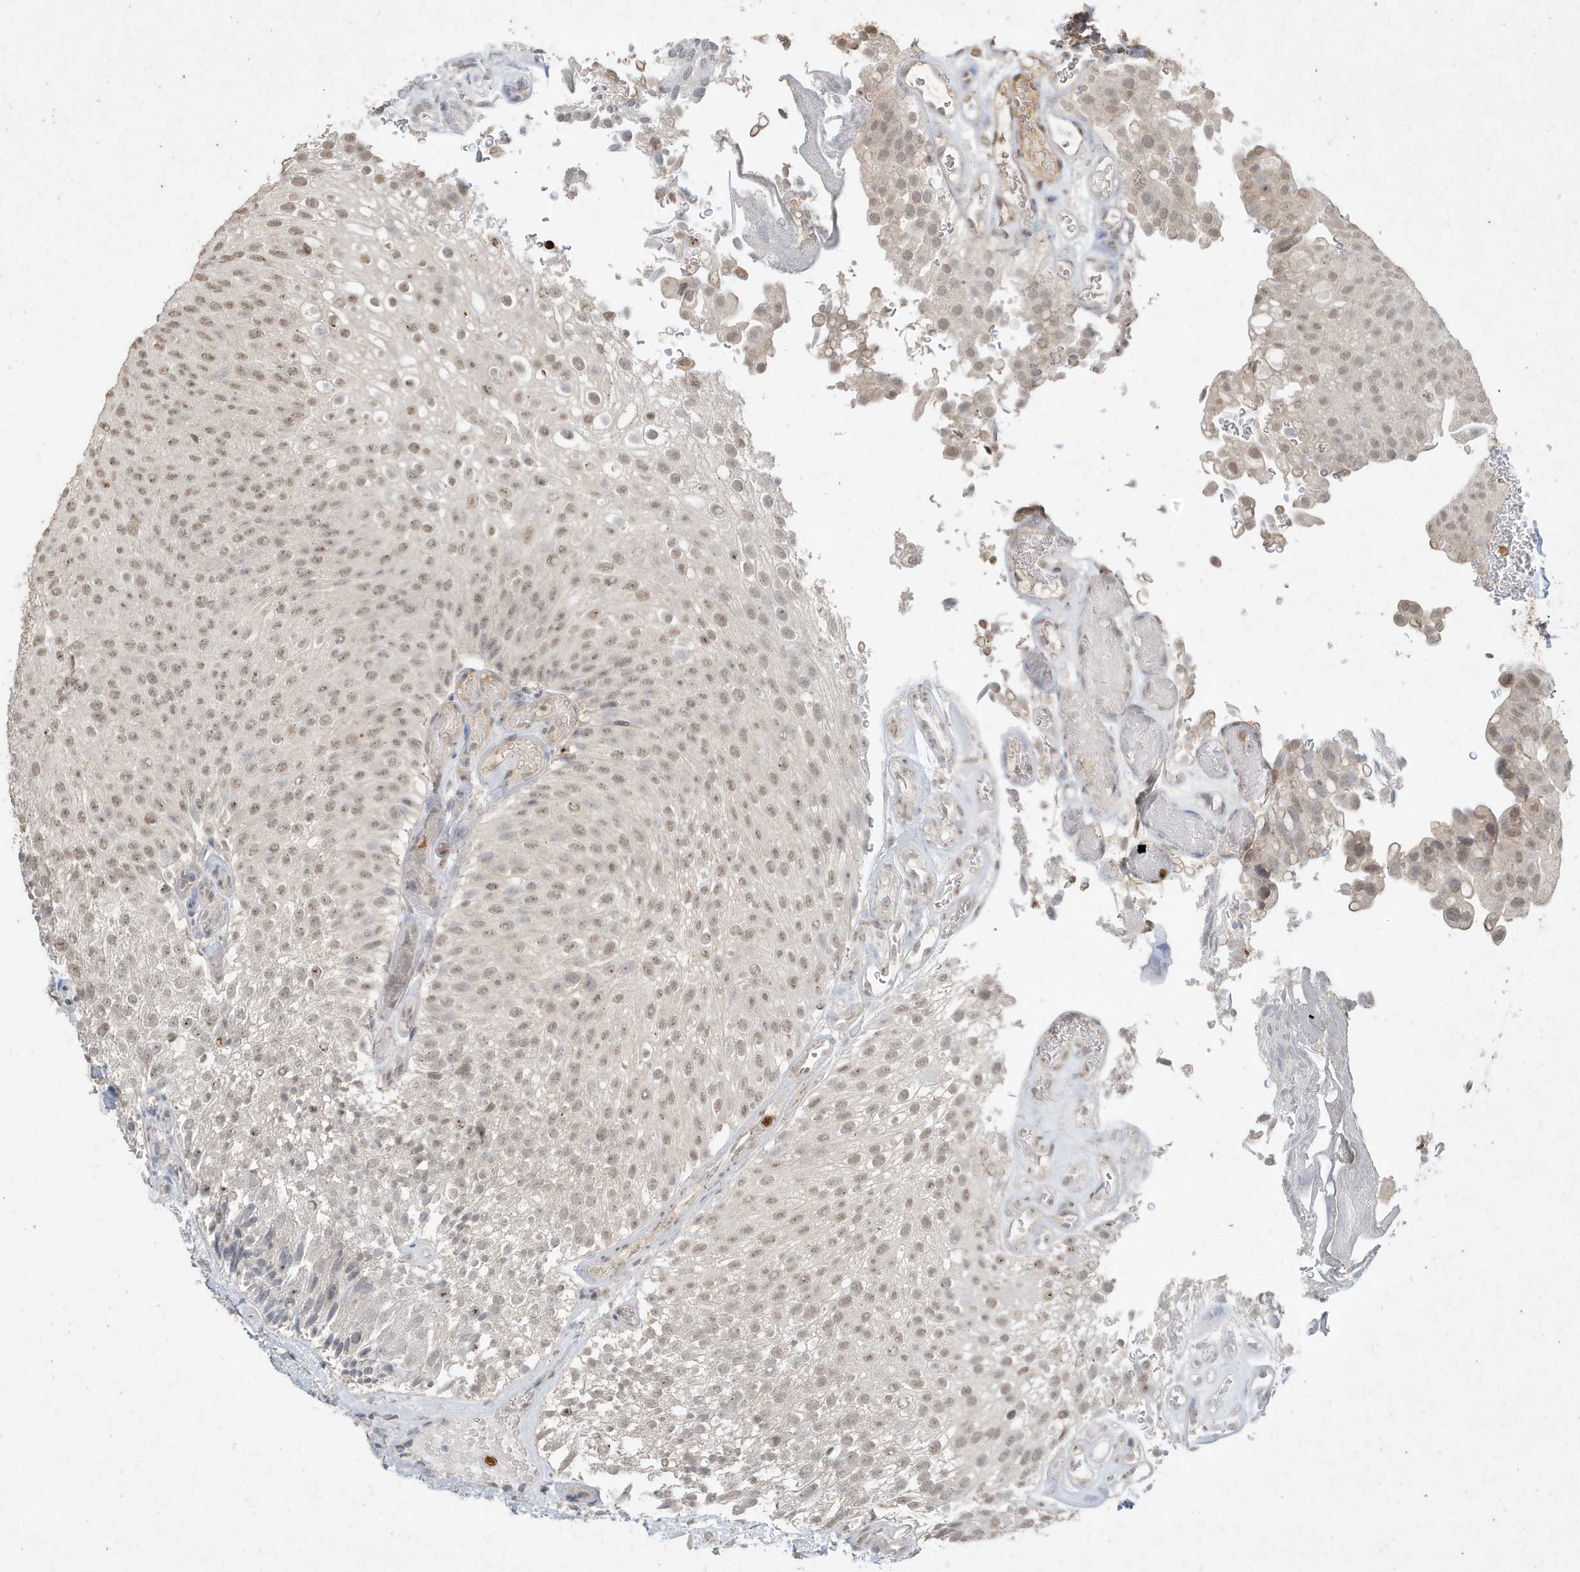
{"staining": {"intensity": "weak", "quantity": ">75%", "location": "nuclear"}, "tissue": "urothelial cancer", "cell_type": "Tumor cells", "image_type": "cancer", "snomed": [{"axis": "morphology", "description": "Urothelial carcinoma, Low grade"}, {"axis": "topography", "description": "Urinary bladder"}], "caption": "Brown immunohistochemical staining in human urothelial cancer displays weak nuclear positivity in about >75% of tumor cells.", "gene": "DEFA1", "patient": {"sex": "male", "age": 78}}